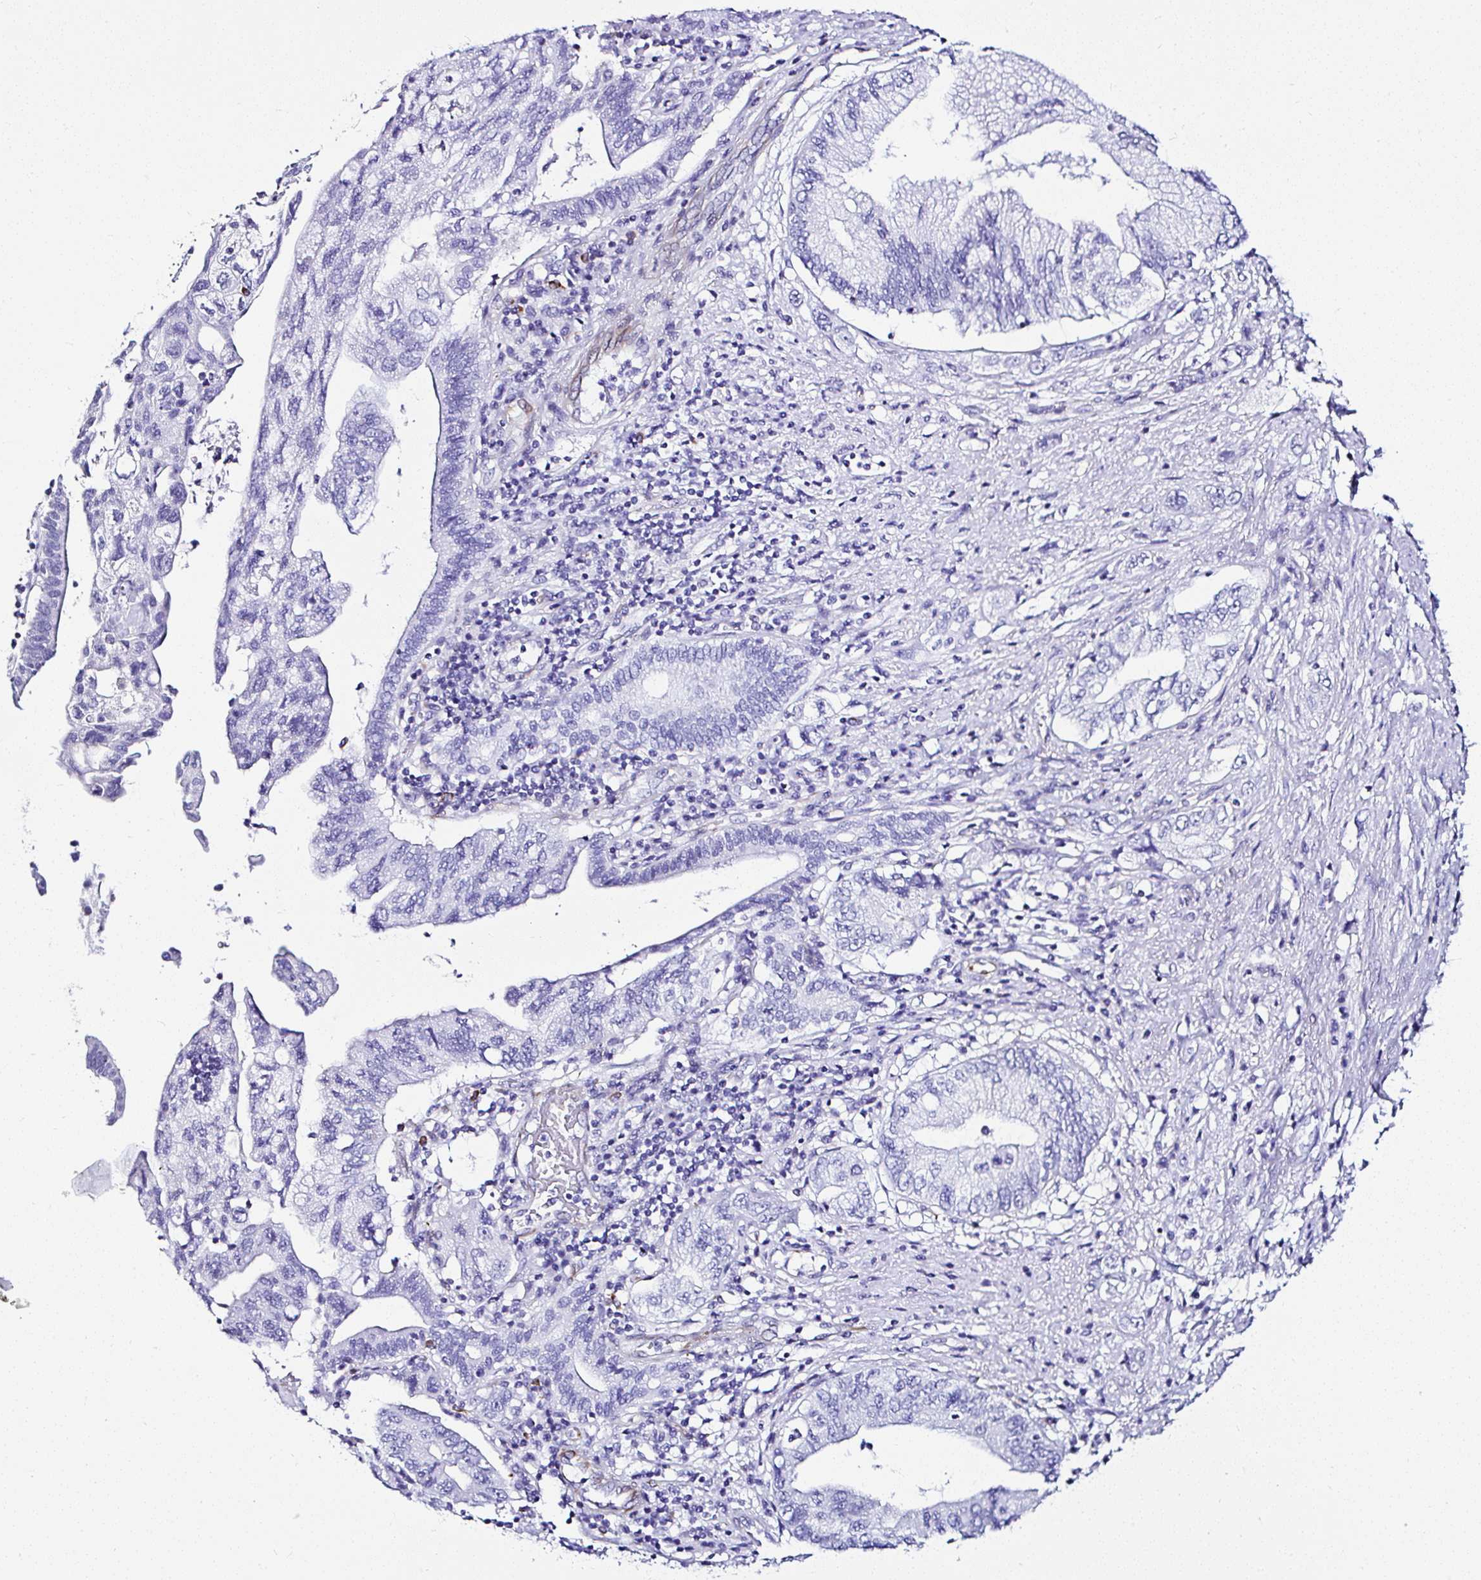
{"staining": {"intensity": "negative", "quantity": "none", "location": "none"}, "tissue": "pancreatic cancer", "cell_type": "Tumor cells", "image_type": "cancer", "snomed": [{"axis": "morphology", "description": "Adenocarcinoma, NOS"}, {"axis": "topography", "description": "Pancreas"}], "caption": "This histopathology image is of pancreatic cancer (adenocarcinoma) stained with immunohistochemistry (IHC) to label a protein in brown with the nuclei are counter-stained blue. There is no positivity in tumor cells.", "gene": "DEPDC5", "patient": {"sex": "female", "age": 73}}